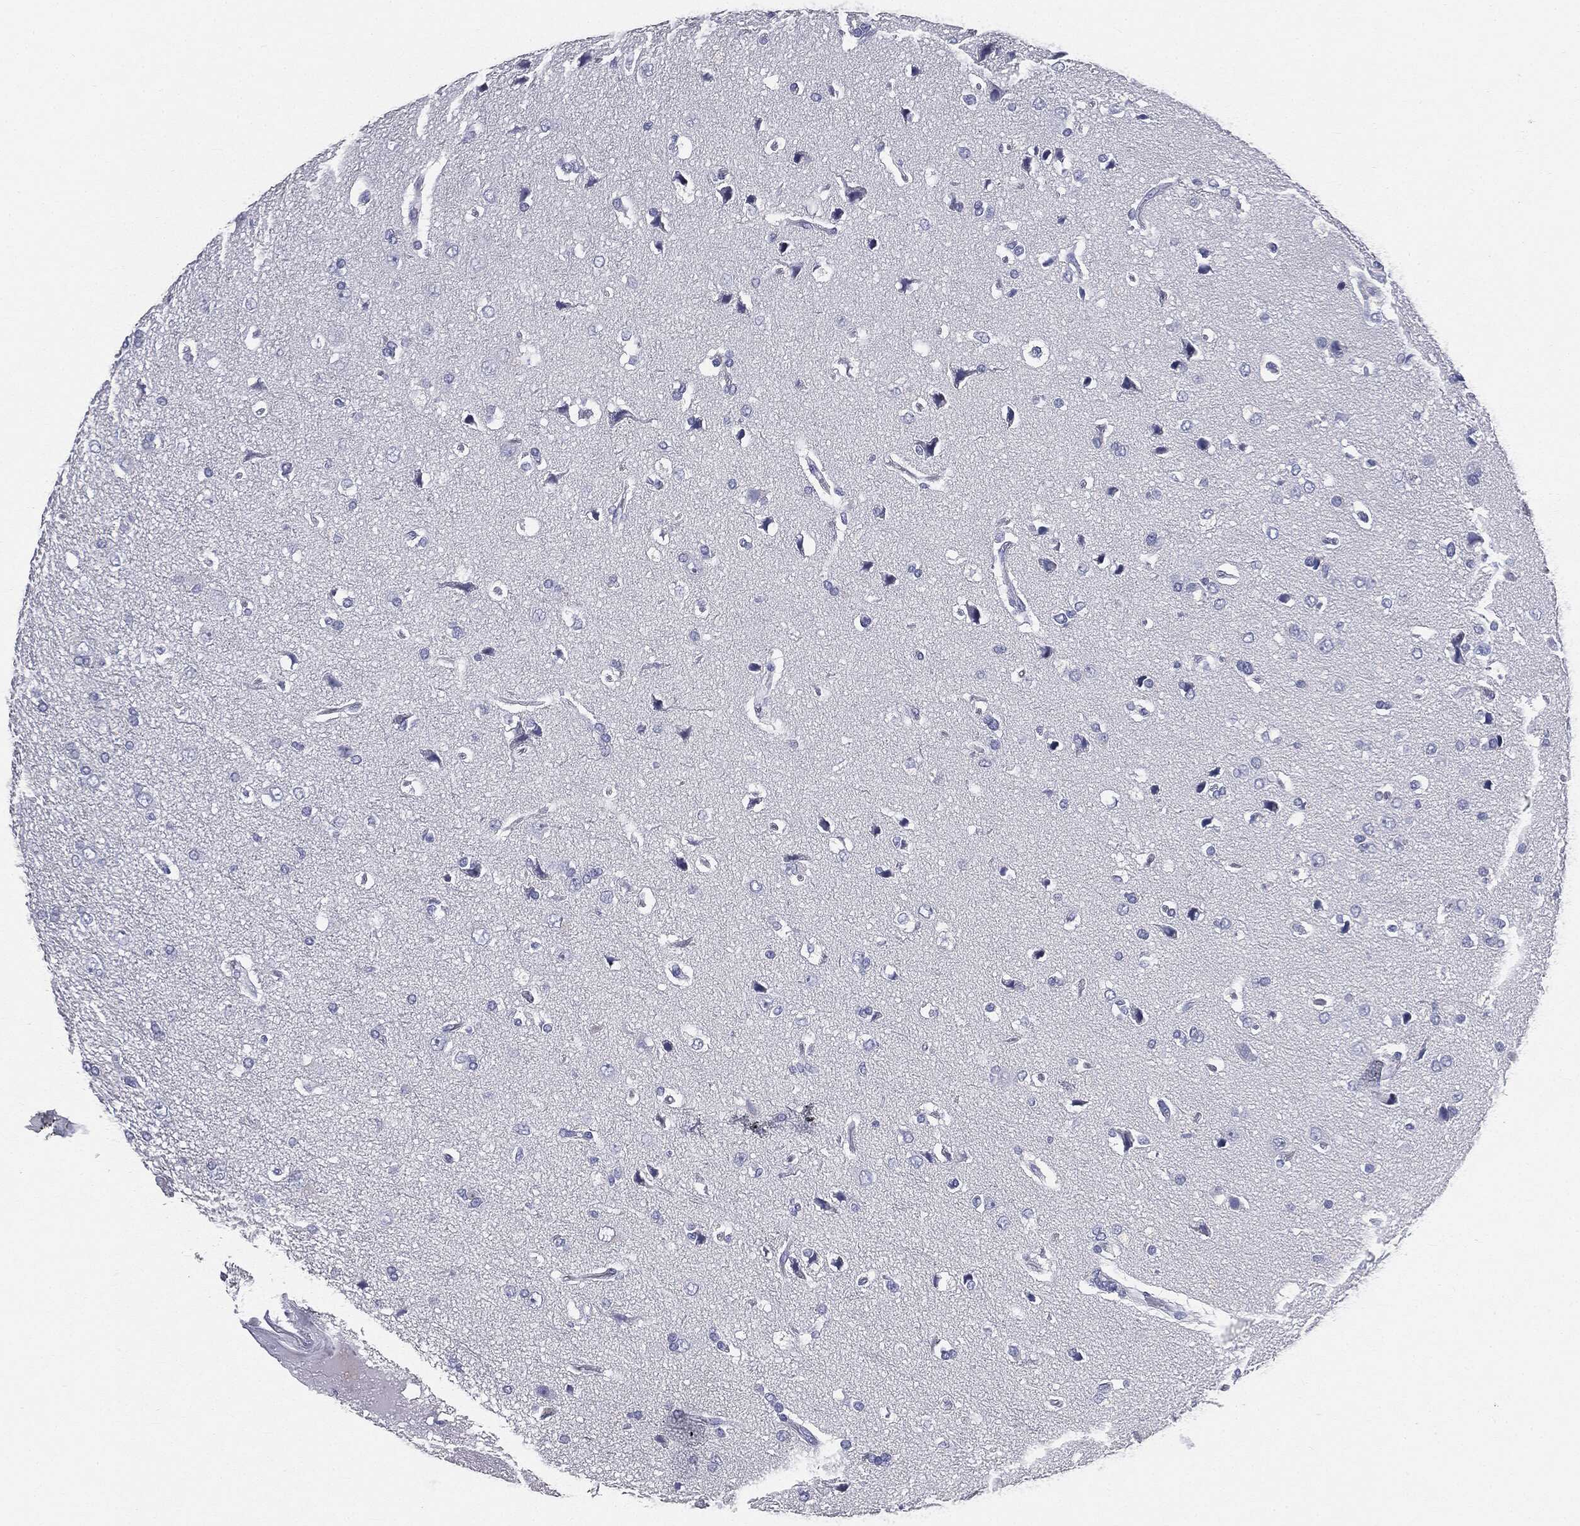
{"staining": {"intensity": "negative", "quantity": "none", "location": "none"}, "tissue": "glioma", "cell_type": "Tumor cells", "image_type": "cancer", "snomed": [{"axis": "morphology", "description": "Glioma, malignant, High grade"}, {"axis": "topography", "description": "Brain"}], "caption": "Tumor cells show no significant expression in malignant glioma (high-grade). (DAB IHC, high magnification).", "gene": "CUZD1", "patient": {"sex": "female", "age": 63}}